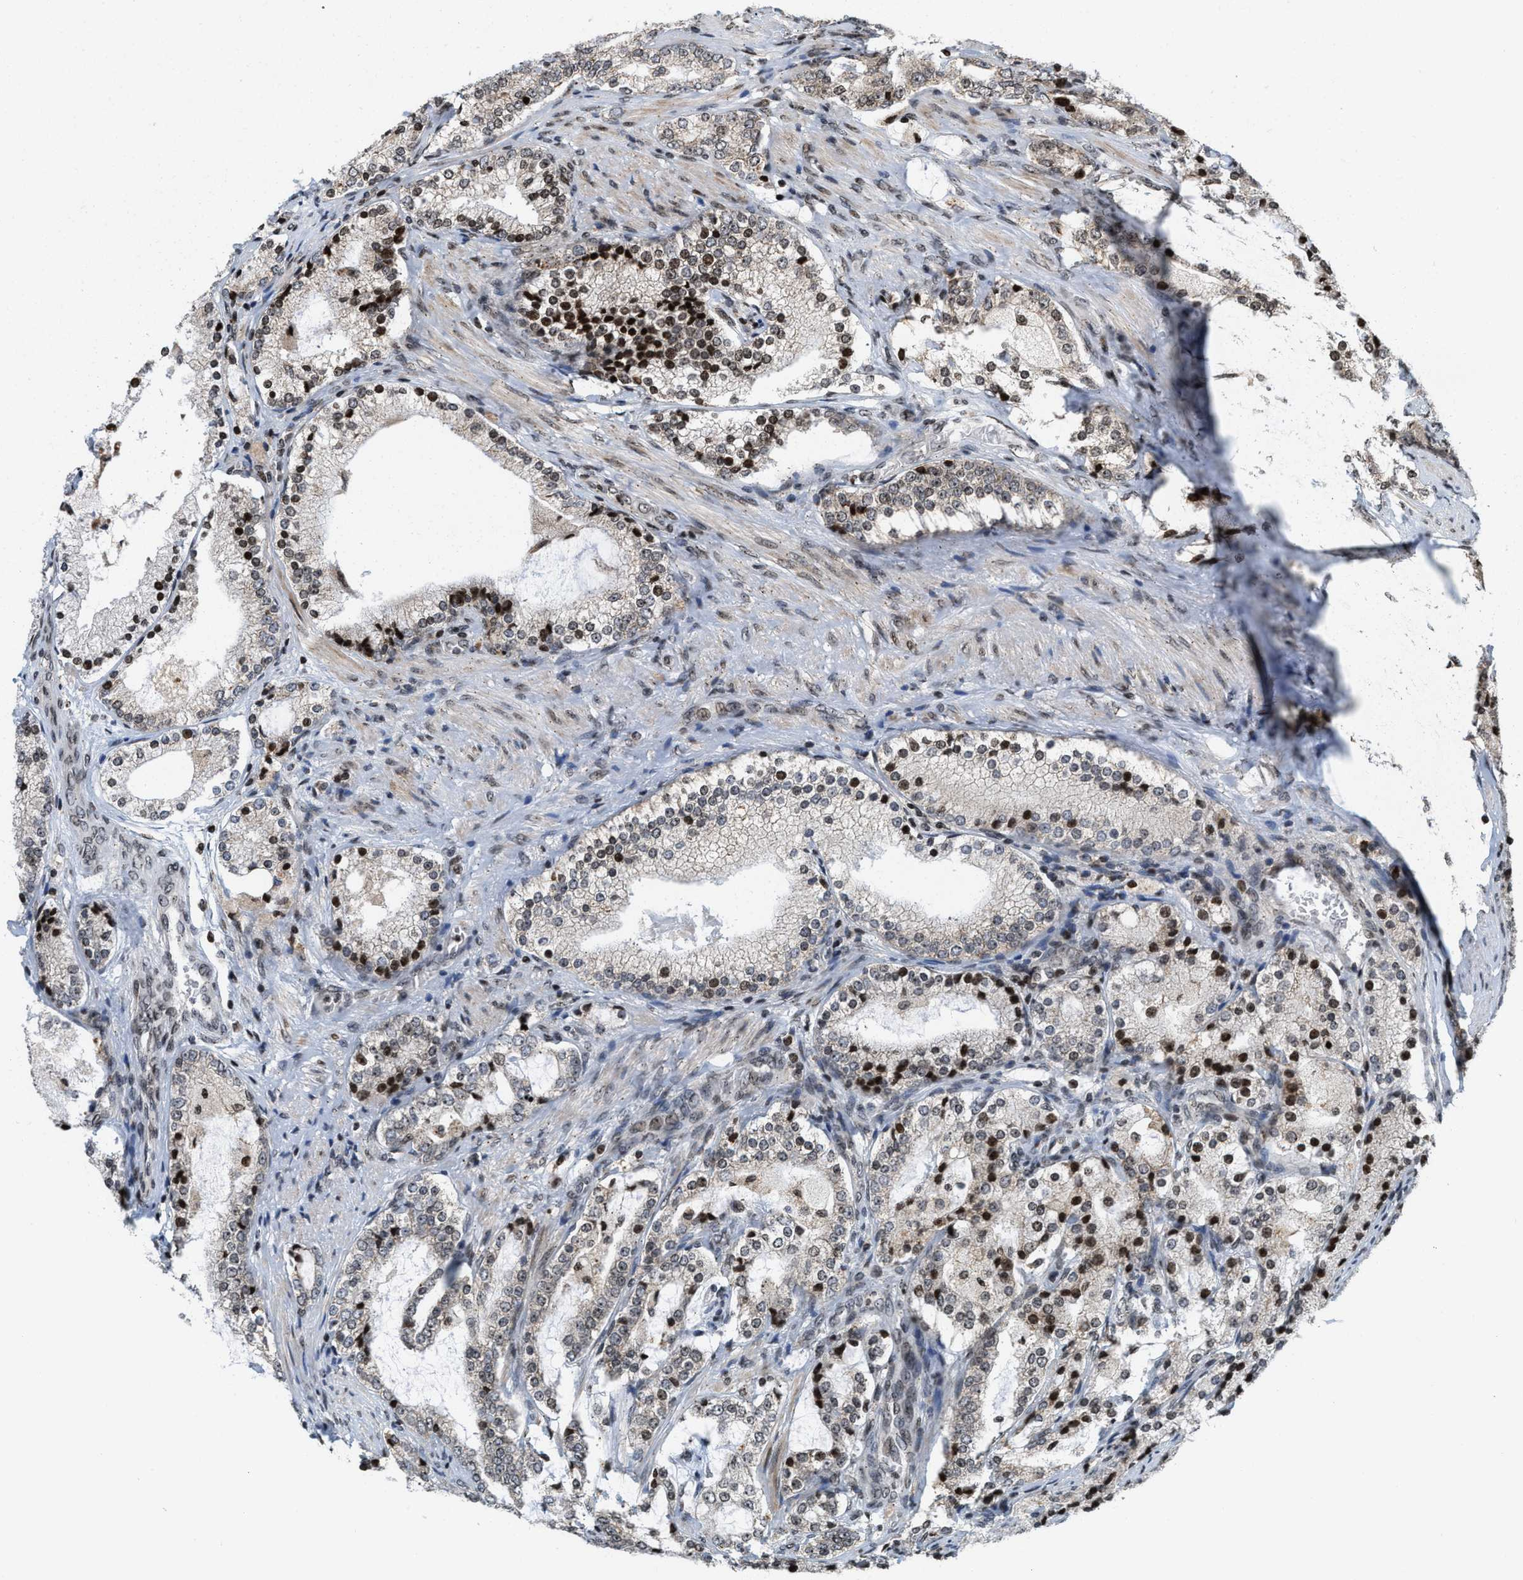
{"staining": {"intensity": "strong", "quantity": "25%-75%", "location": "nuclear"}, "tissue": "prostate cancer", "cell_type": "Tumor cells", "image_type": "cancer", "snomed": [{"axis": "morphology", "description": "Adenocarcinoma, High grade"}, {"axis": "topography", "description": "Prostate"}], "caption": "A high amount of strong nuclear expression is seen in approximately 25%-75% of tumor cells in prostate adenocarcinoma (high-grade) tissue. The protein is stained brown, and the nuclei are stained in blue (DAB (3,3'-diaminobenzidine) IHC with brightfield microscopy, high magnification).", "gene": "PDZD2", "patient": {"sex": "male", "age": 63}}